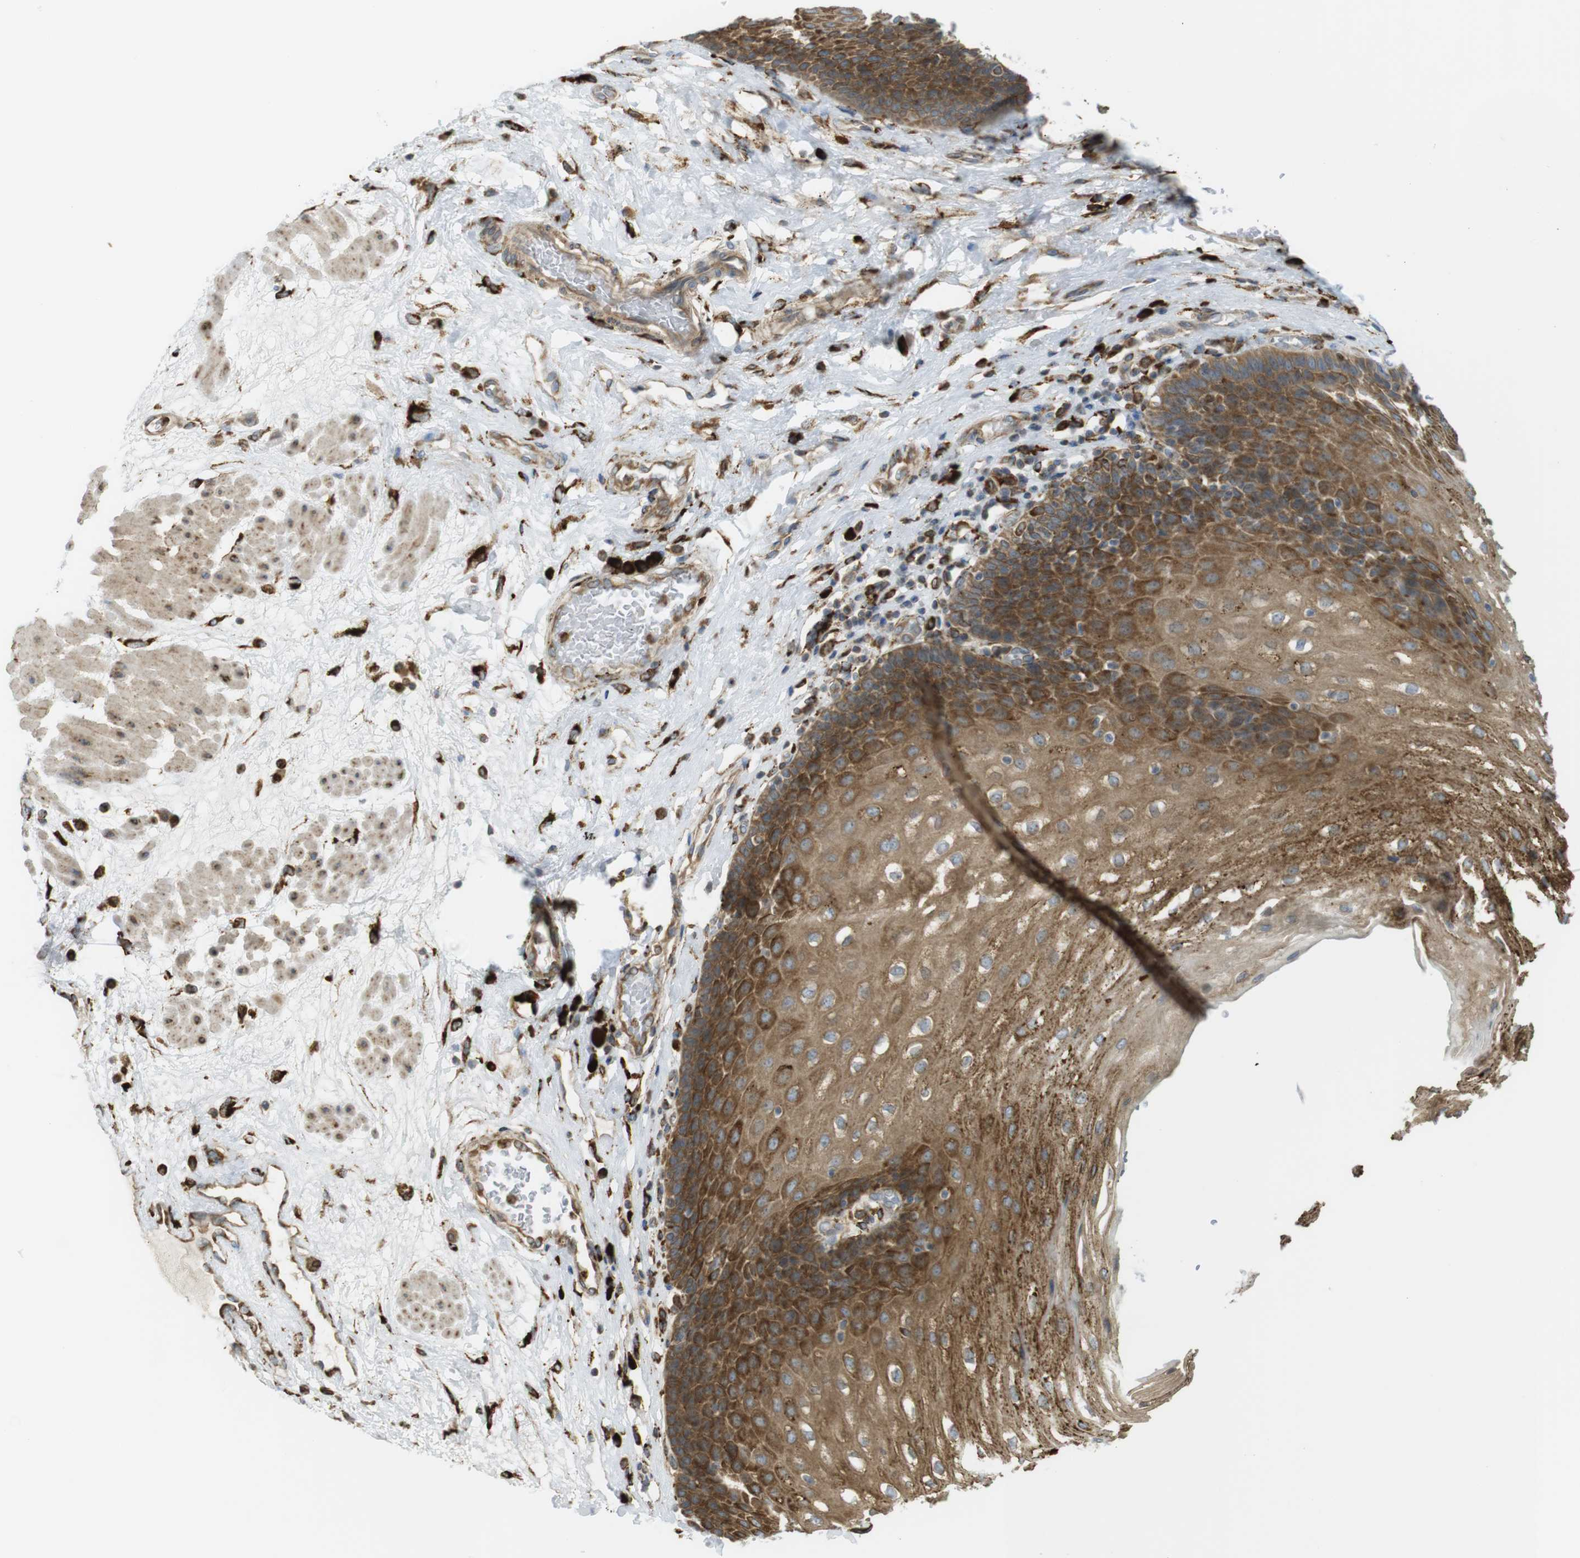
{"staining": {"intensity": "moderate", "quantity": ">75%", "location": "cytoplasmic/membranous"}, "tissue": "esophagus", "cell_type": "Squamous epithelial cells", "image_type": "normal", "snomed": [{"axis": "morphology", "description": "Normal tissue, NOS"}, {"axis": "topography", "description": "Esophagus"}], "caption": "The image displays immunohistochemical staining of benign esophagus. There is moderate cytoplasmic/membranous expression is seen in approximately >75% of squamous epithelial cells.", "gene": "MBOAT2", "patient": {"sex": "male", "age": 48}}